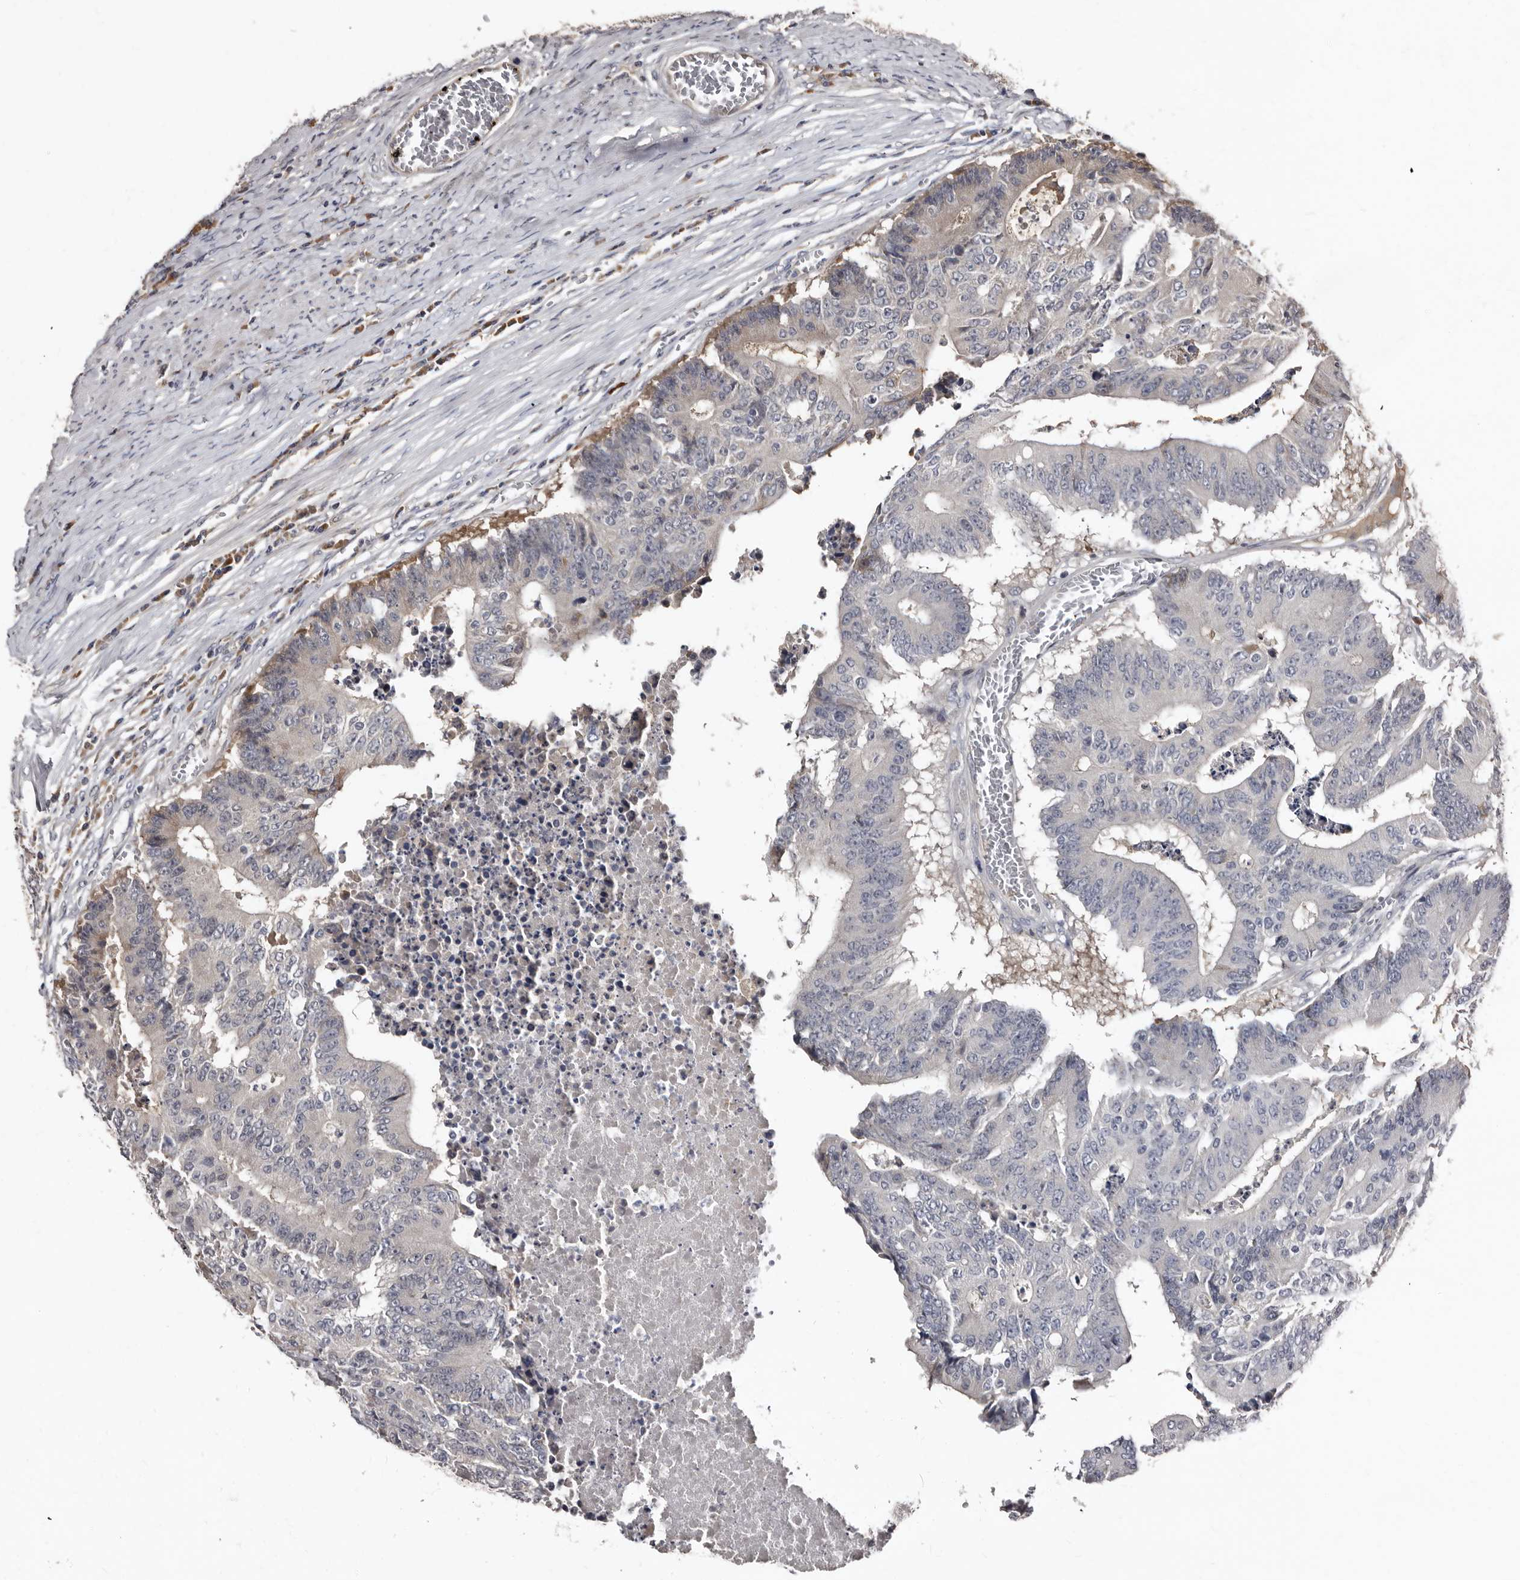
{"staining": {"intensity": "moderate", "quantity": "25%-75%", "location": "cytoplasmic/membranous"}, "tissue": "colorectal cancer", "cell_type": "Tumor cells", "image_type": "cancer", "snomed": [{"axis": "morphology", "description": "Adenocarcinoma, NOS"}, {"axis": "topography", "description": "Colon"}], "caption": "Moderate cytoplasmic/membranous staining for a protein is appreciated in approximately 25%-75% of tumor cells of colorectal cancer (adenocarcinoma) using immunohistochemistry.", "gene": "PMVK", "patient": {"sex": "male", "age": 87}}